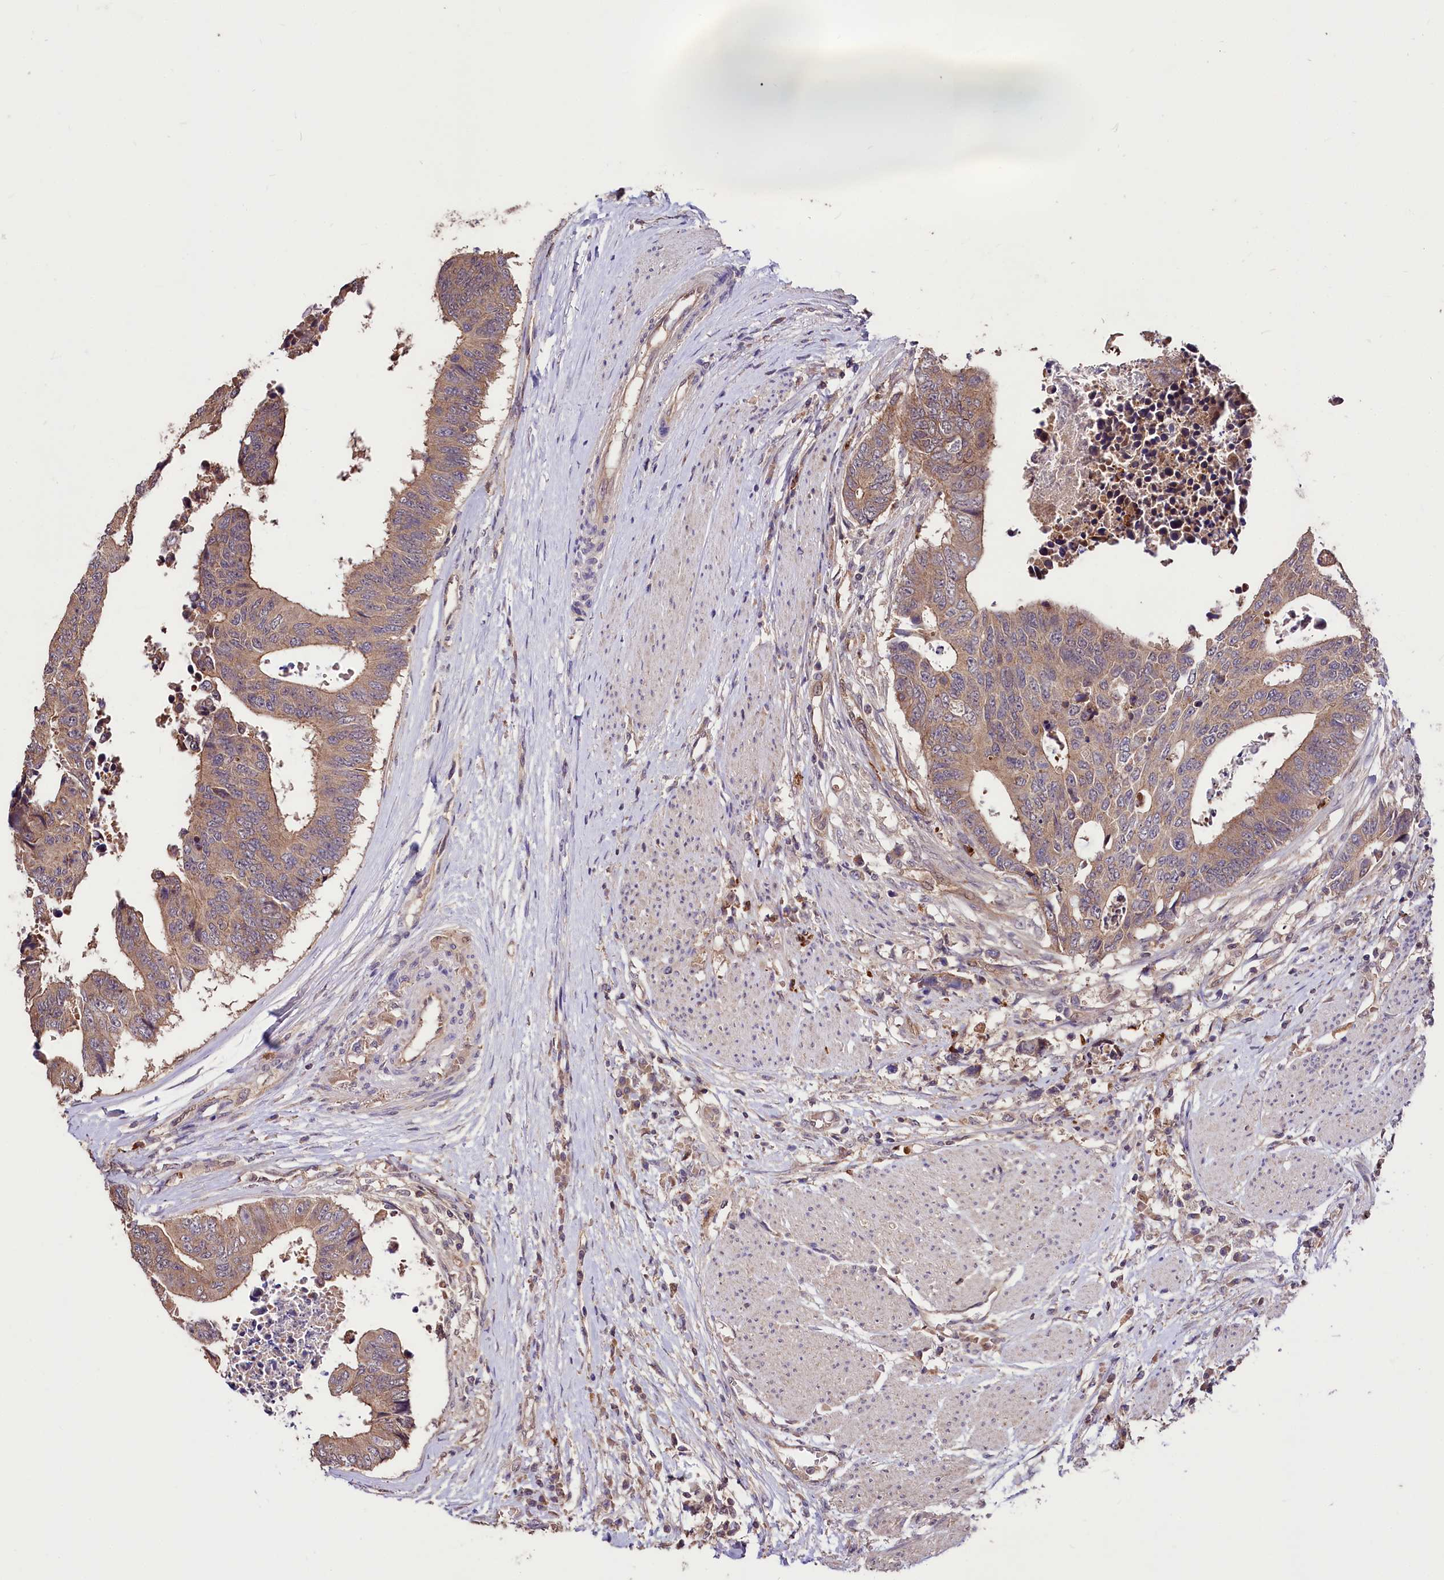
{"staining": {"intensity": "weak", "quantity": ">75%", "location": "cytoplasmic/membranous"}, "tissue": "colorectal cancer", "cell_type": "Tumor cells", "image_type": "cancer", "snomed": [{"axis": "morphology", "description": "Adenocarcinoma, NOS"}, {"axis": "topography", "description": "Rectum"}], "caption": "Human colorectal adenocarcinoma stained for a protein (brown) demonstrates weak cytoplasmic/membranous positive positivity in about >75% of tumor cells.", "gene": "KLRB1", "patient": {"sex": "male", "age": 84}}